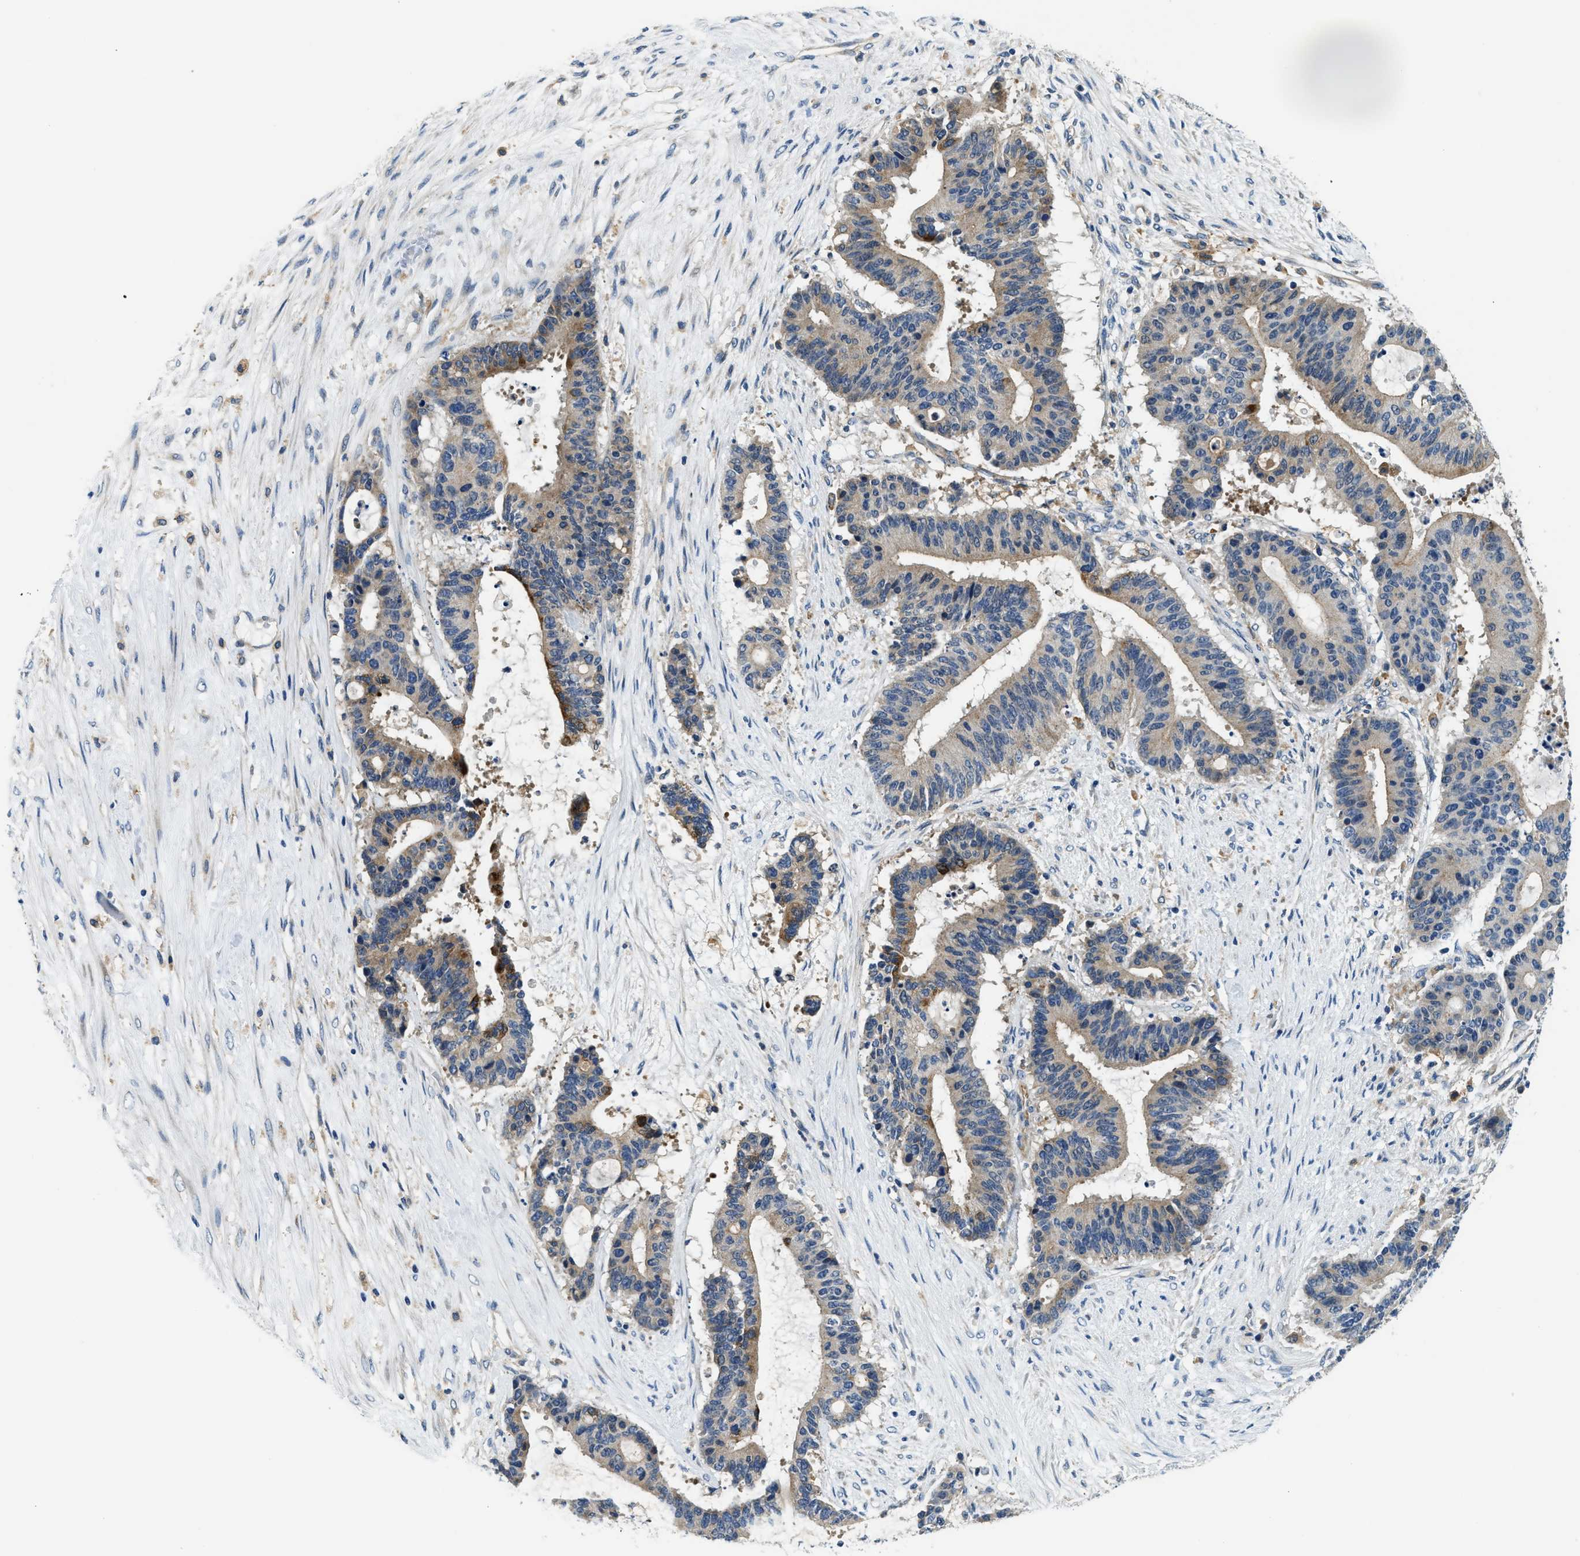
{"staining": {"intensity": "moderate", "quantity": ">75%", "location": "cytoplasmic/membranous"}, "tissue": "liver cancer", "cell_type": "Tumor cells", "image_type": "cancer", "snomed": [{"axis": "morphology", "description": "Cholangiocarcinoma"}, {"axis": "topography", "description": "Liver"}], "caption": "This is a micrograph of immunohistochemistry (IHC) staining of liver cholangiocarcinoma, which shows moderate positivity in the cytoplasmic/membranous of tumor cells.", "gene": "LPIN2", "patient": {"sex": "female", "age": 73}}